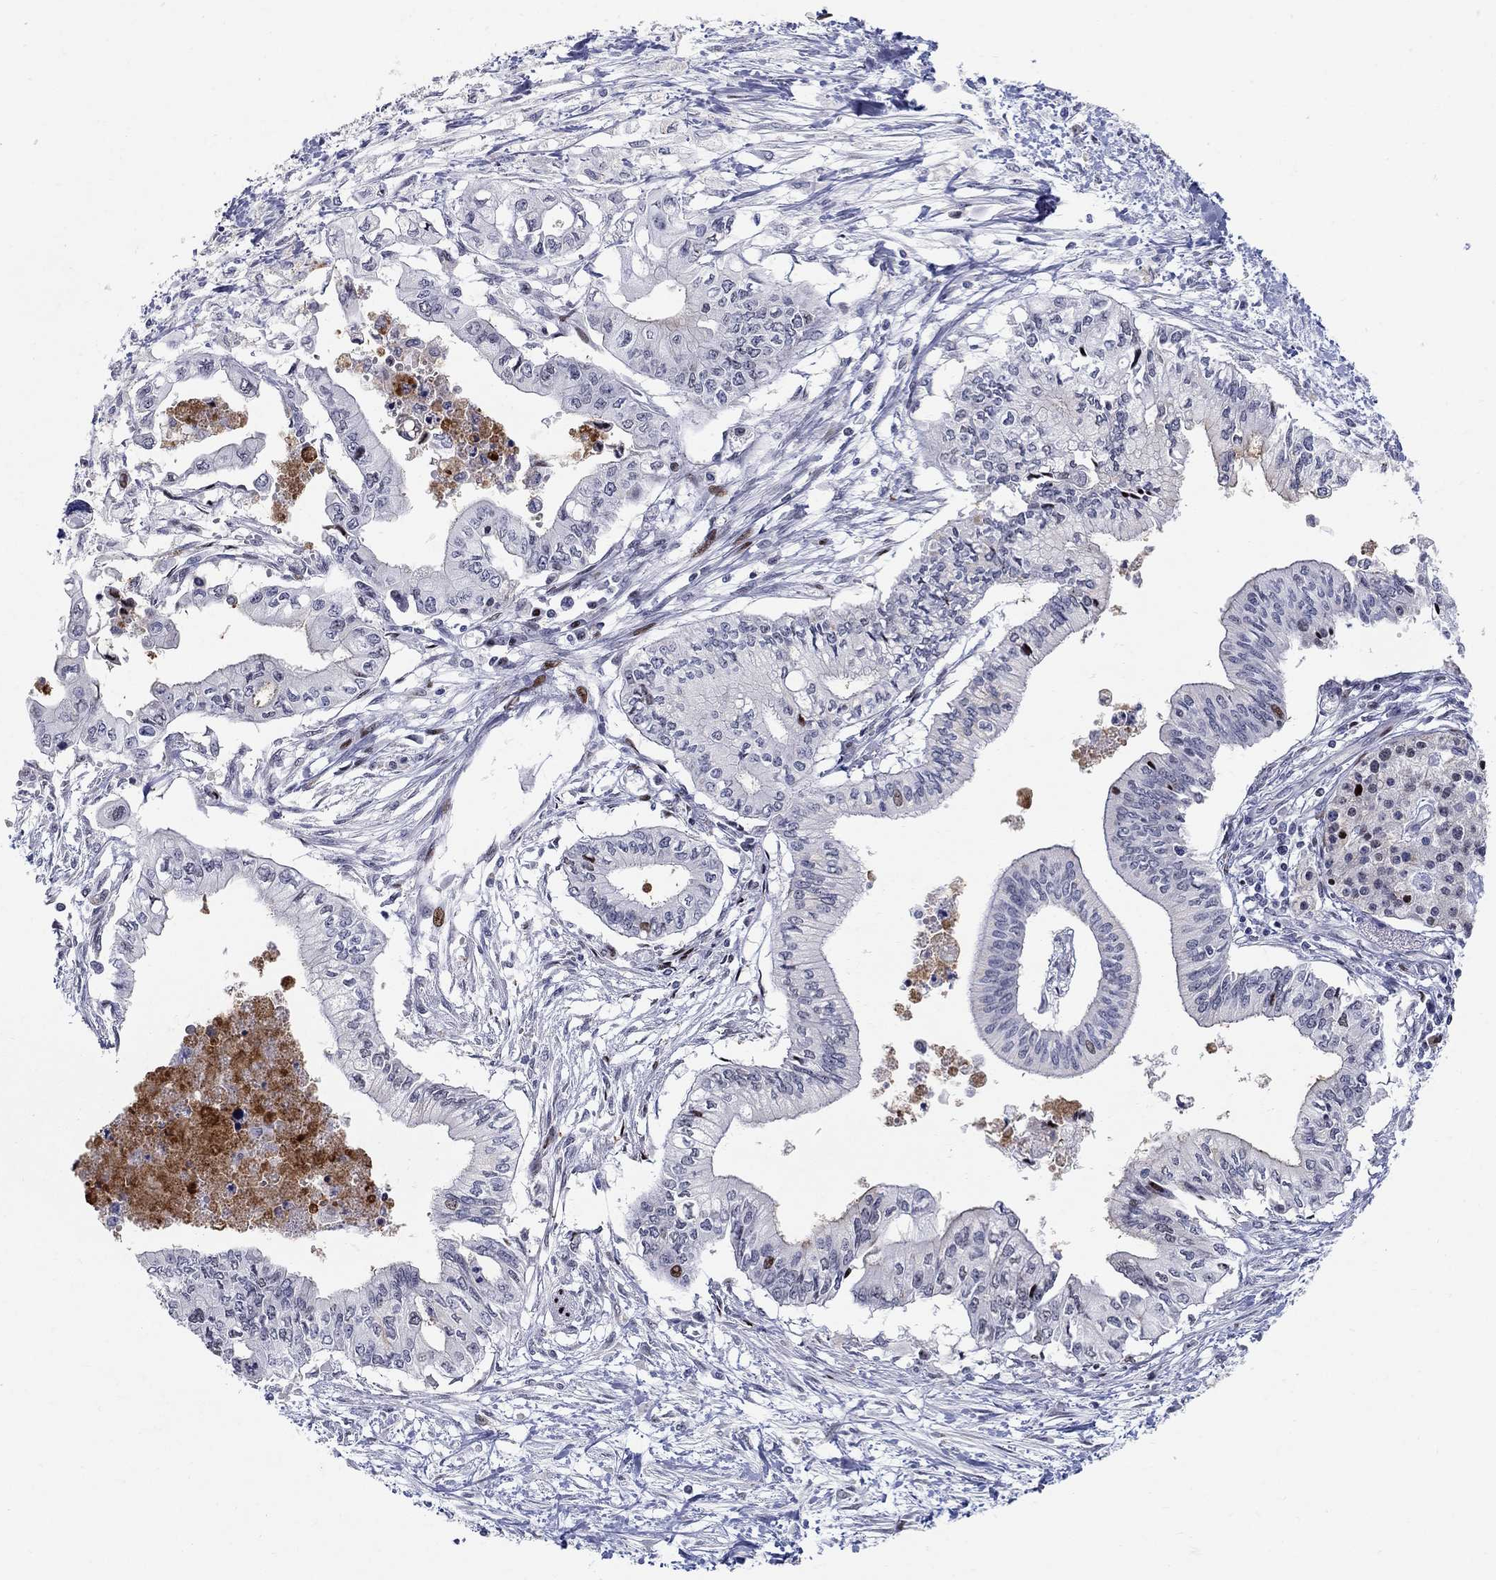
{"staining": {"intensity": "strong", "quantity": "<25%", "location": "nuclear"}, "tissue": "pancreatic cancer", "cell_type": "Tumor cells", "image_type": "cancer", "snomed": [{"axis": "morphology", "description": "Adenocarcinoma, NOS"}, {"axis": "topography", "description": "Pancreas"}], "caption": "The image shows a brown stain indicating the presence of a protein in the nuclear of tumor cells in pancreatic adenocarcinoma. (DAB (3,3'-diaminobenzidine) = brown stain, brightfield microscopy at high magnification).", "gene": "RAPGEF5", "patient": {"sex": "female", "age": 61}}